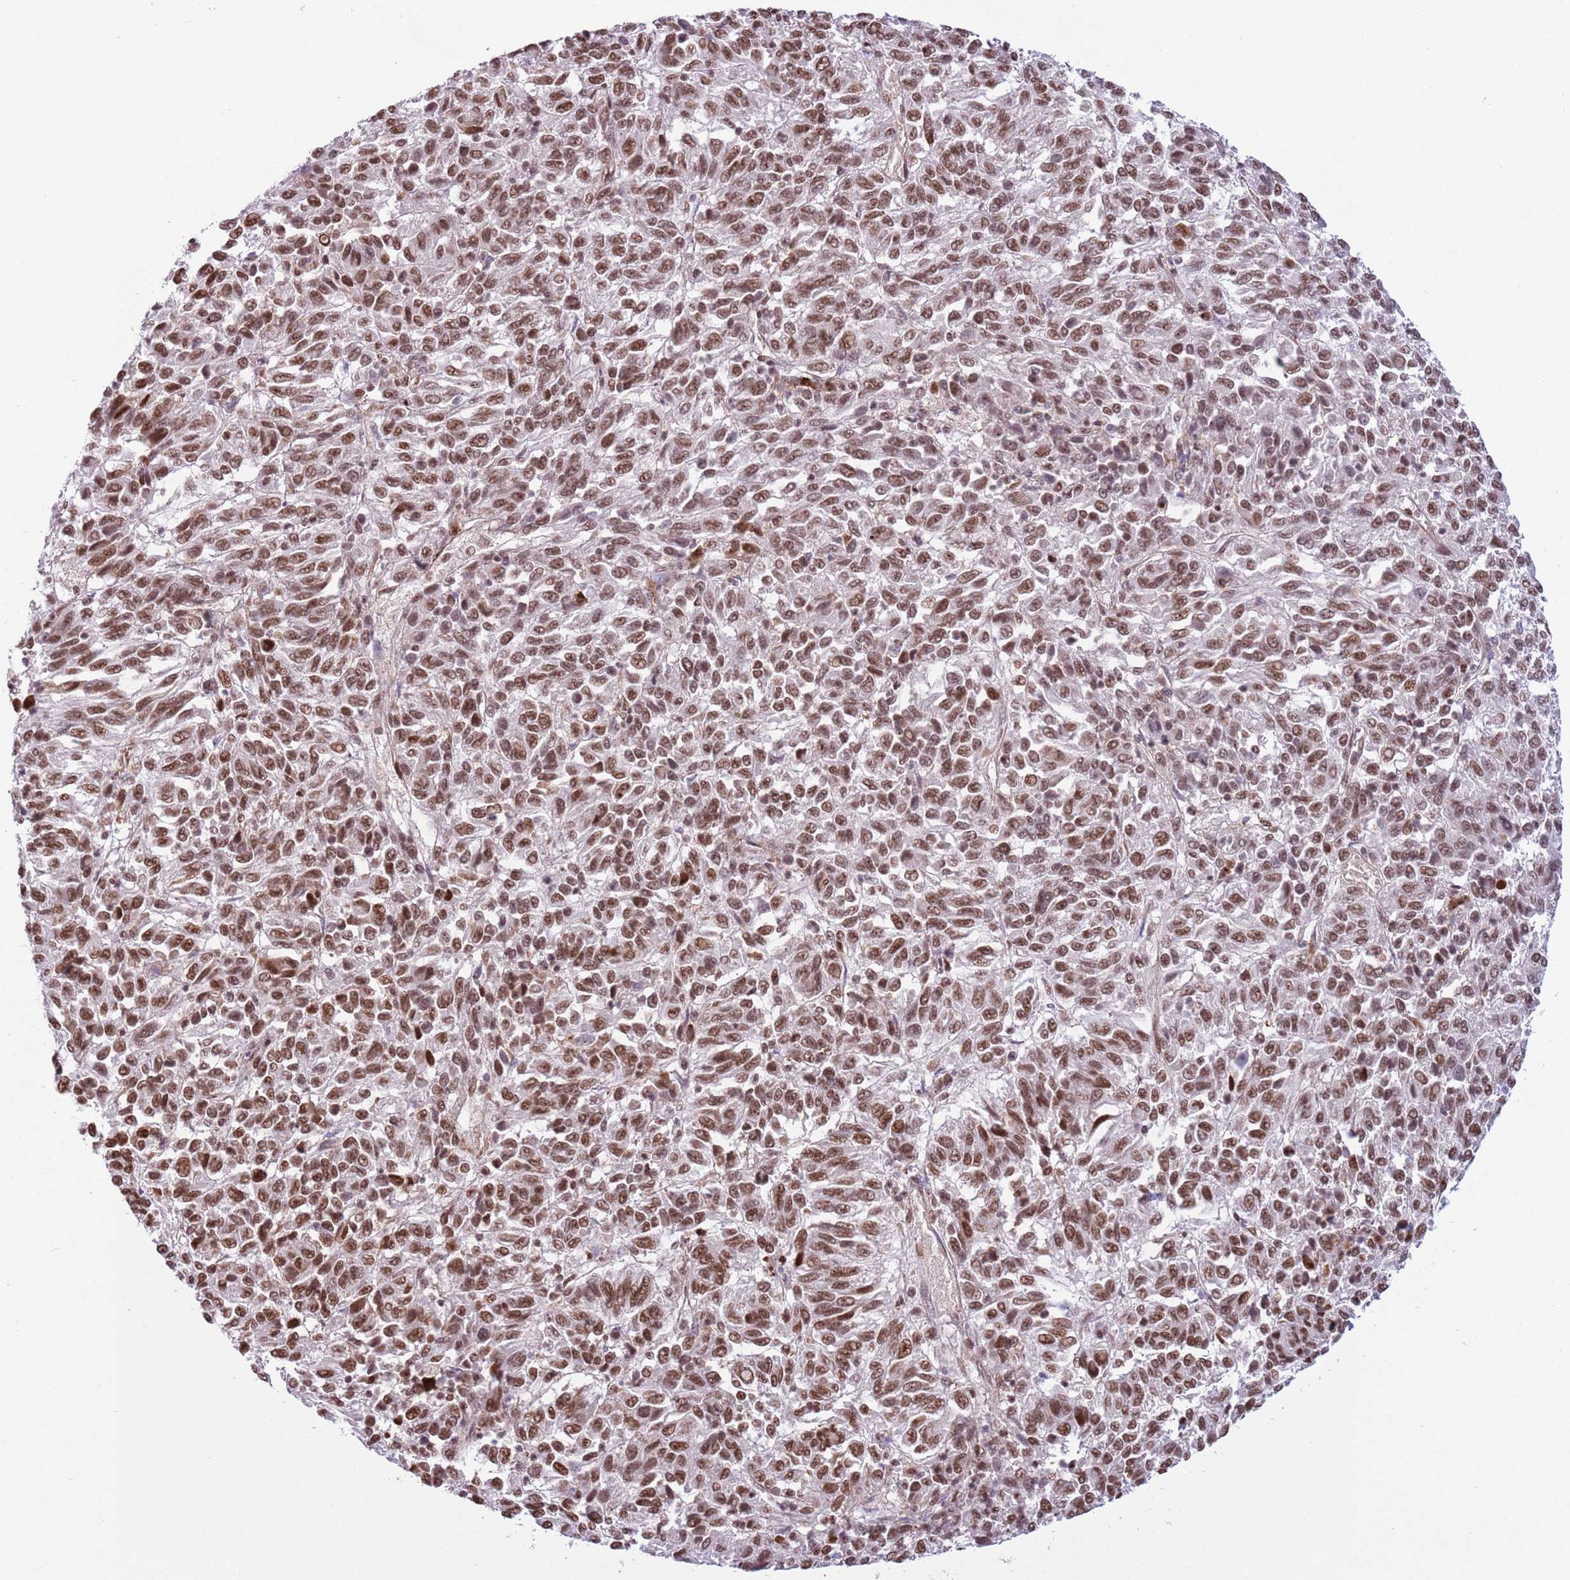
{"staining": {"intensity": "moderate", "quantity": ">75%", "location": "nuclear"}, "tissue": "melanoma", "cell_type": "Tumor cells", "image_type": "cancer", "snomed": [{"axis": "morphology", "description": "Malignant melanoma, Metastatic site"}, {"axis": "topography", "description": "Lung"}], "caption": "Malignant melanoma (metastatic site) stained with IHC exhibits moderate nuclear expression in about >75% of tumor cells.", "gene": "SIPA1L3", "patient": {"sex": "male", "age": 64}}